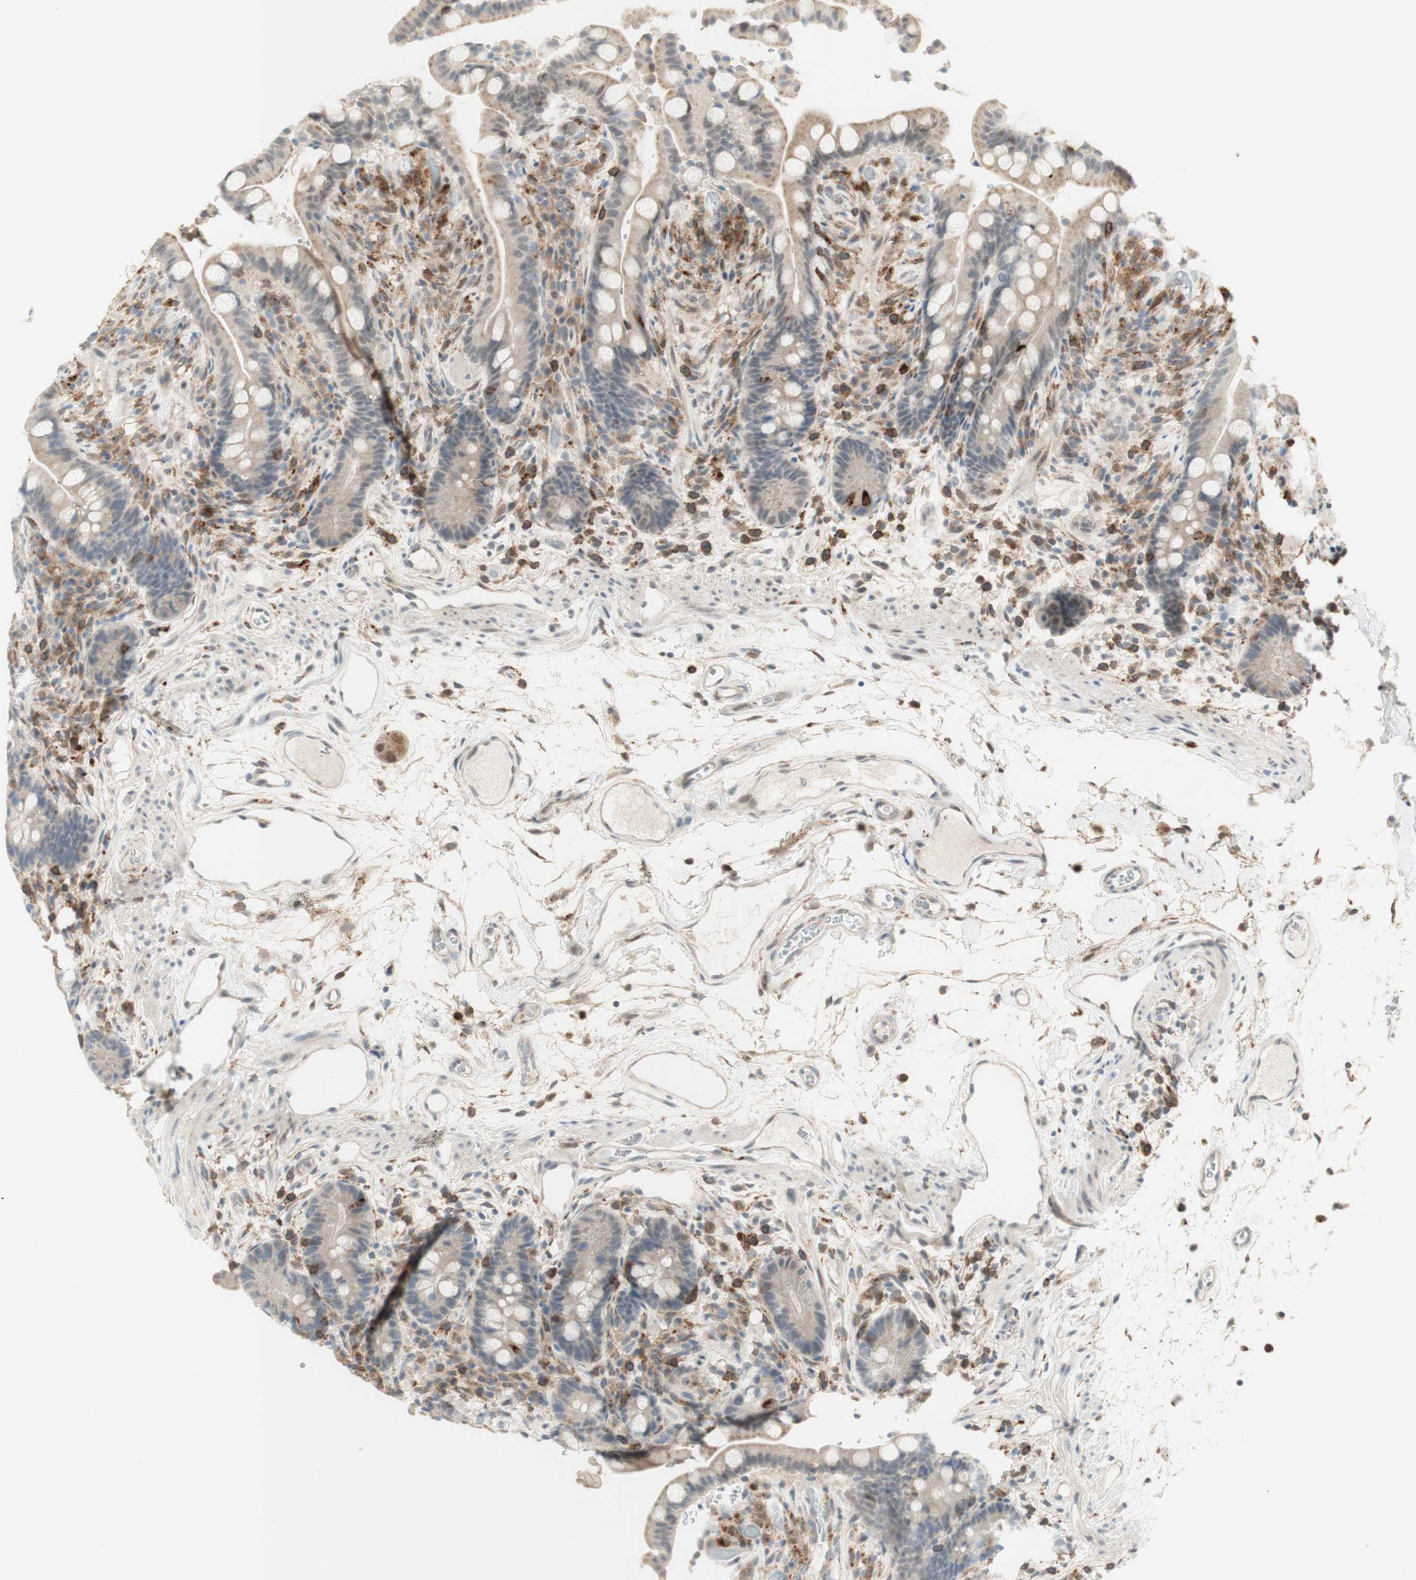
{"staining": {"intensity": "weak", "quantity": "25%-75%", "location": "cytoplasmic/membranous"}, "tissue": "colon", "cell_type": "Endothelial cells", "image_type": "normal", "snomed": [{"axis": "morphology", "description": "Normal tissue, NOS"}, {"axis": "topography", "description": "Colon"}], "caption": "An immunohistochemistry image of unremarkable tissue is shown. Protein staining in brown highlights weak cytoplasmic/membranous positivity in colon within endothelial cells. The staining was performed using DAB (3,3'-diaminobenzidine) to visualize the protein expression in brown, while the nuclei were stained in blue with hematoxylin (Magnification: 20x).", "gene": "GAPT", "patient": {"sex": "male", "age": 73}}